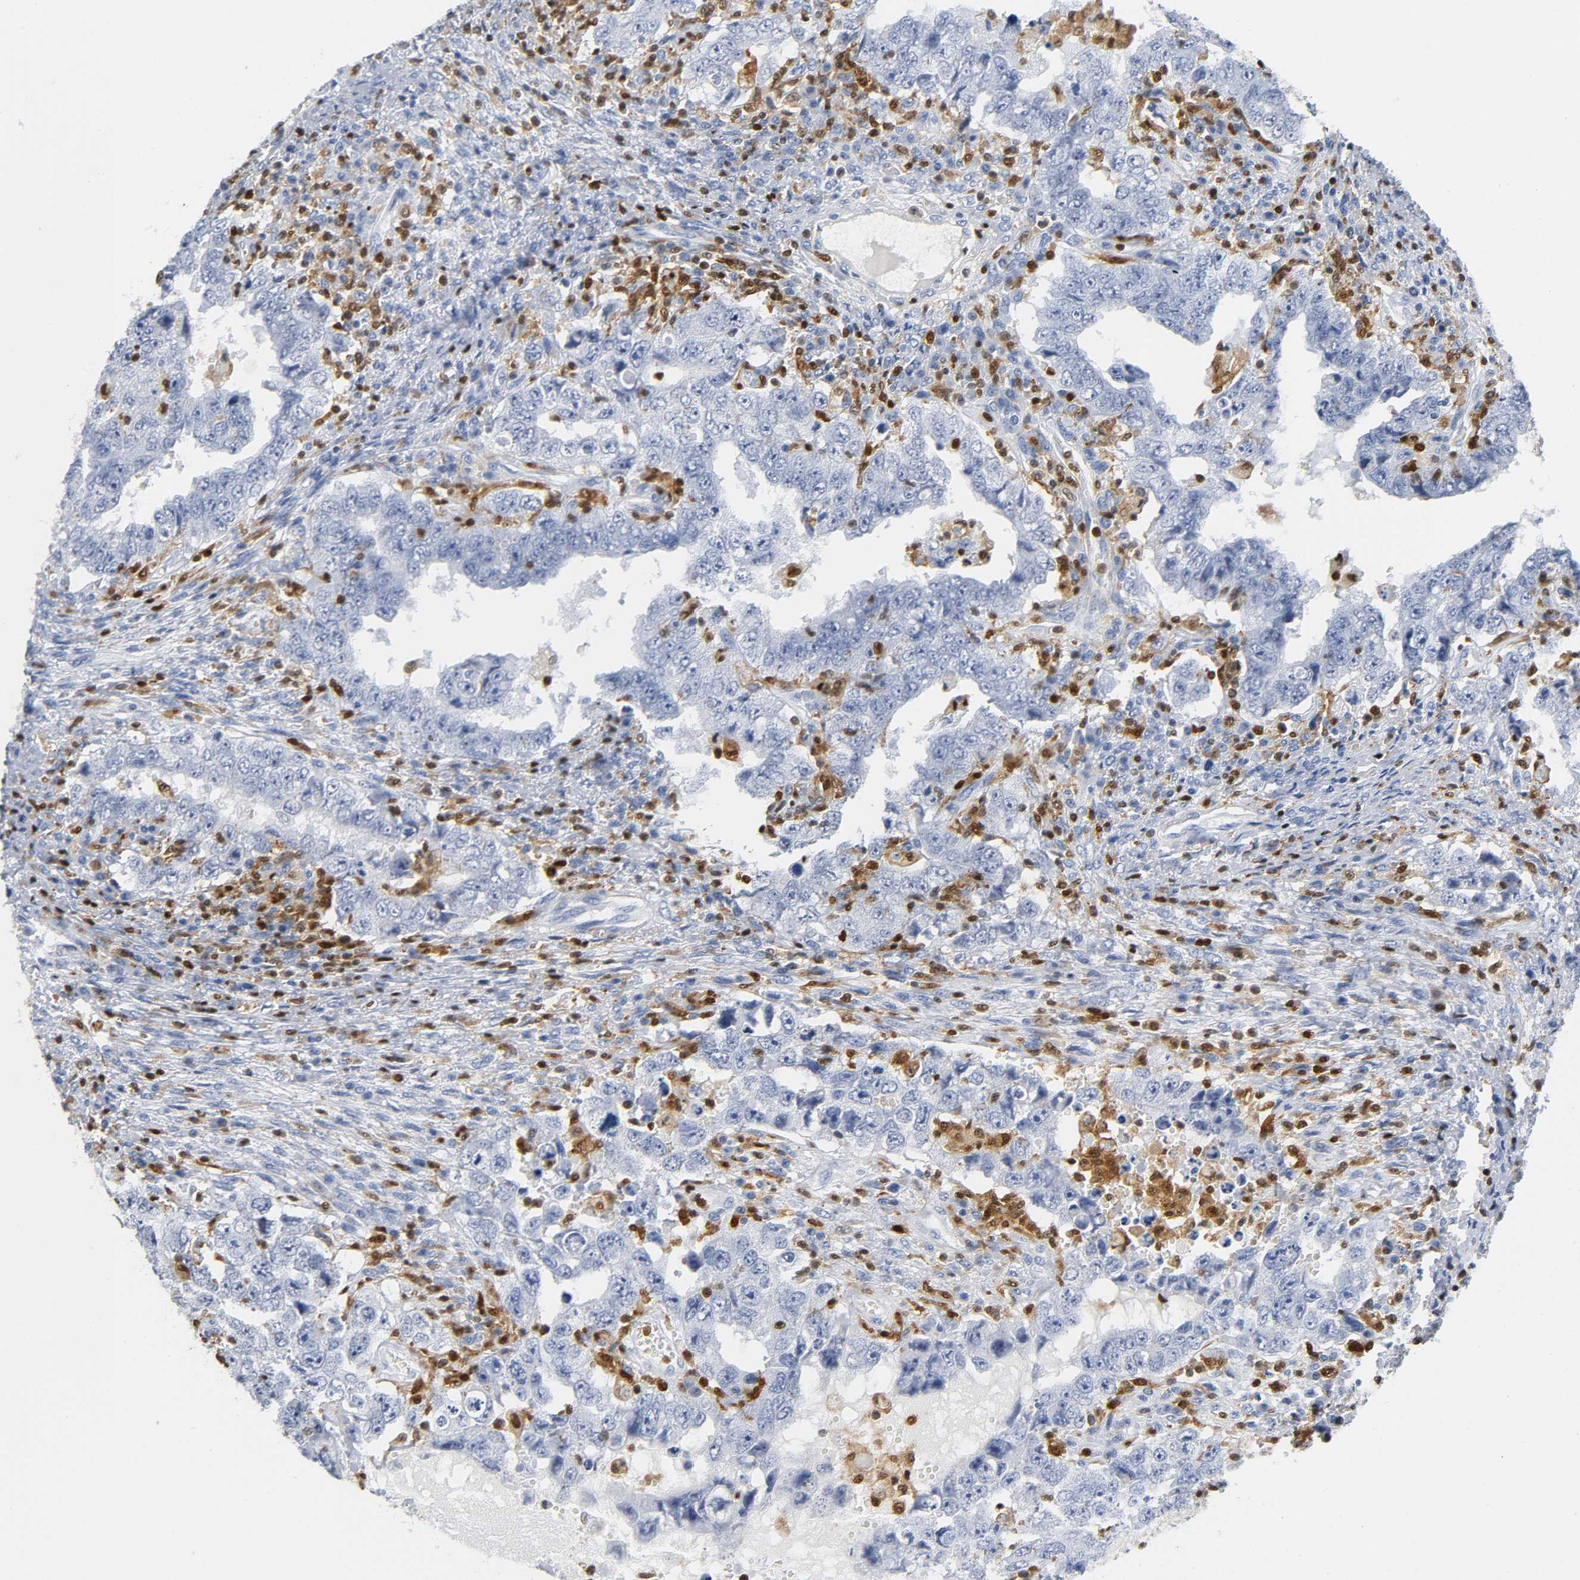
{"staining": {"intensity": "negative", "quantity": "none", "location": "none"}, "tissue": "testis cancer", "cell_type": "Tumor cells", "image_type": "cancer", "snomed": [{"axis": "morphology", "description": "Carcinoma, Embryonal, NOS"}, {"axis": "topography", "description": "Testis"}], "caption": "An immunohistochemistry micrograph of testis cancer (embryonal carcinoma) is shown. There is no staining in tumor cells of testis cancer (embryonal carcinoma).", "gene": "DOK2", "patient": {"sex": "male", "age": 26}}